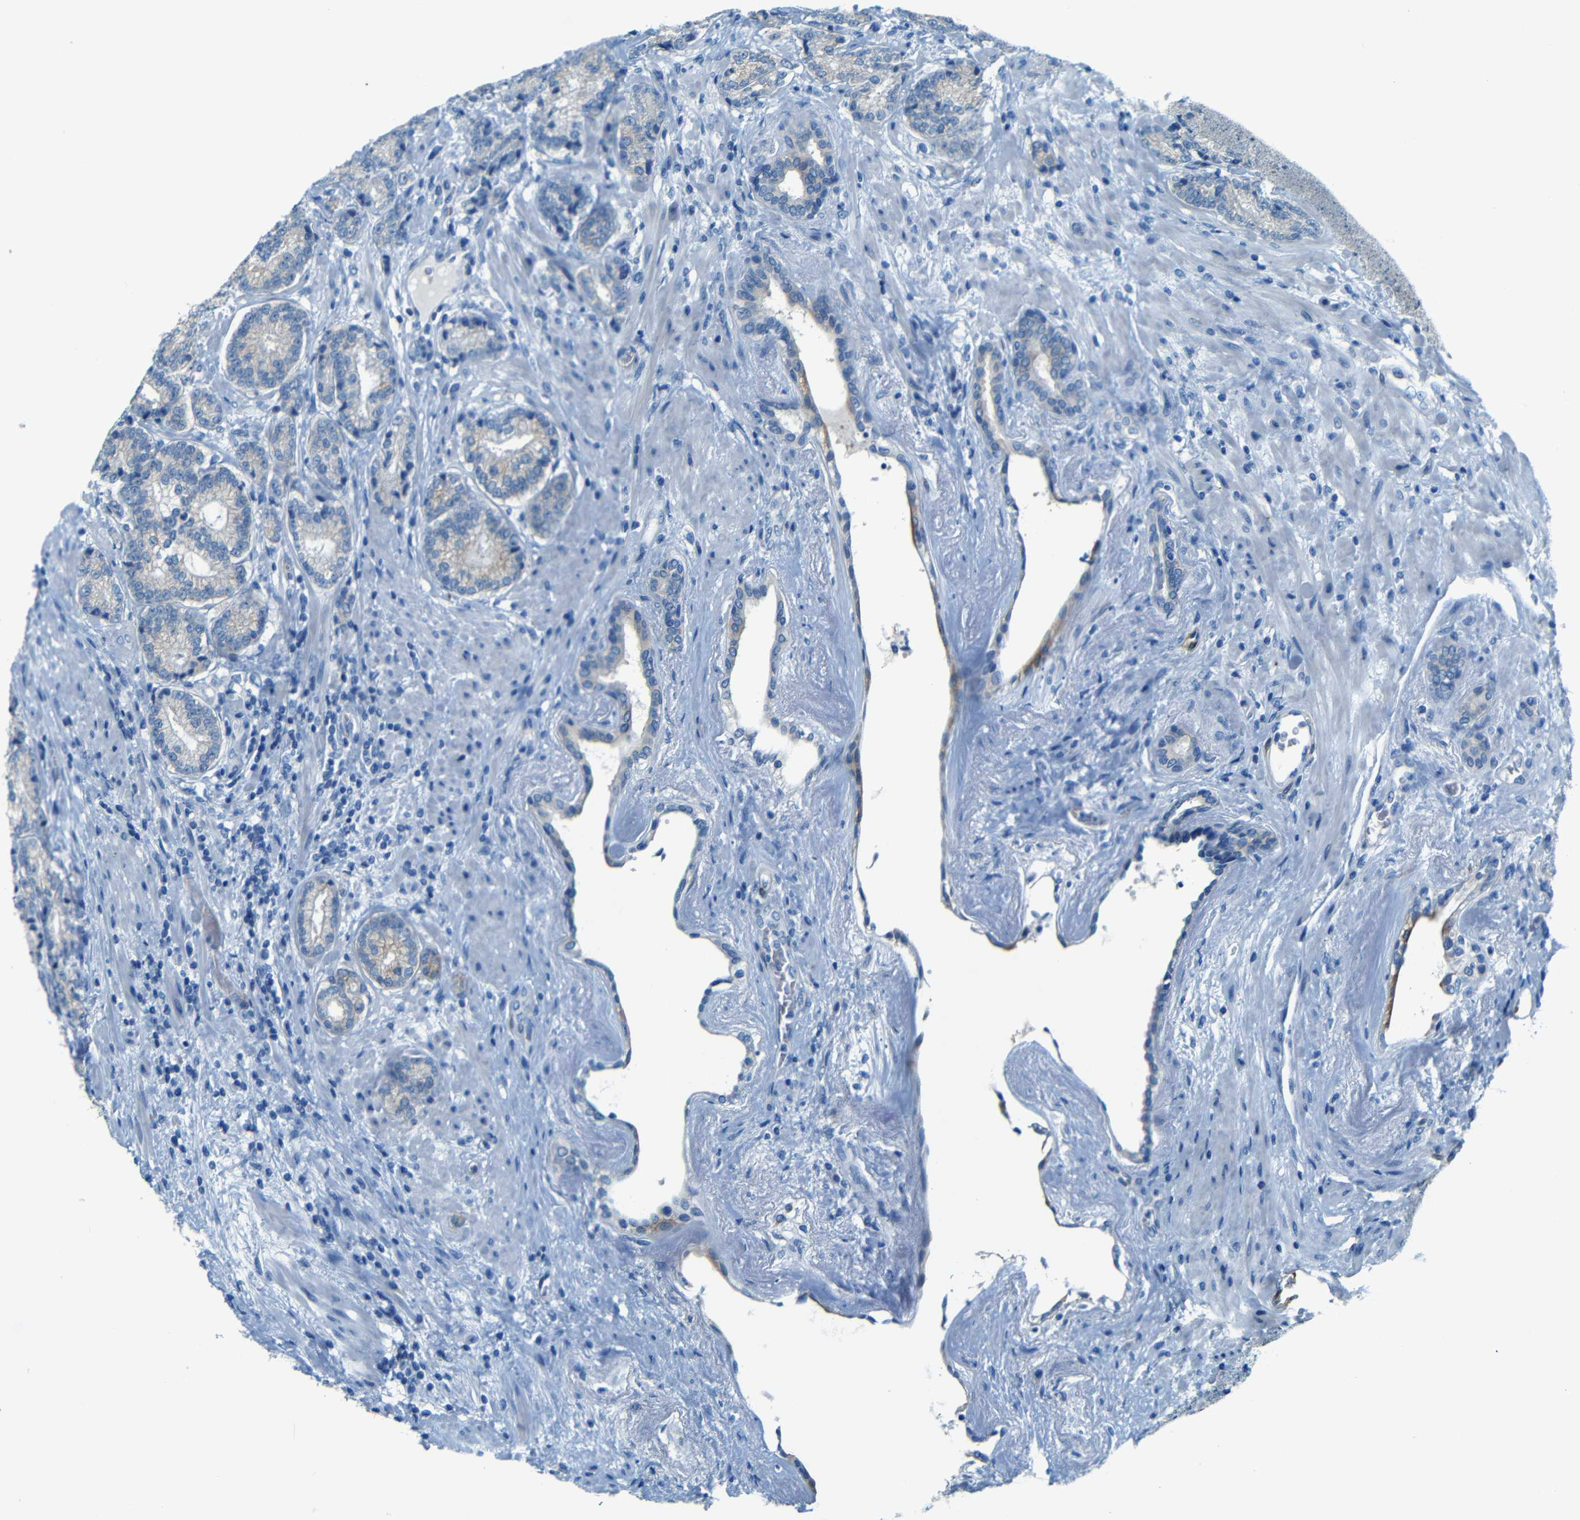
{"staining": {"intensity": "moderate", "quantity": "<25%", "location": "cytoplasmic/membranous"}, "tissue": "prostate cancer", "cell_type": "Tumor cells", "image_type": "cancer", "snomed": [{"axis": "morphology", "description": "Adenocarcinoma, High grade"}, {"axis": "topography", "description": "Prostate"}], "caption": "Prostate cancer stained with IHC reveals moderate cytoplasmic/membranous staining in about <25% of tumor cells. (brown staining indicates protein expression, while blue staining denotes nuclei).", "gene": "MAP2", "patient": {"sex": "male", "age": 61}}